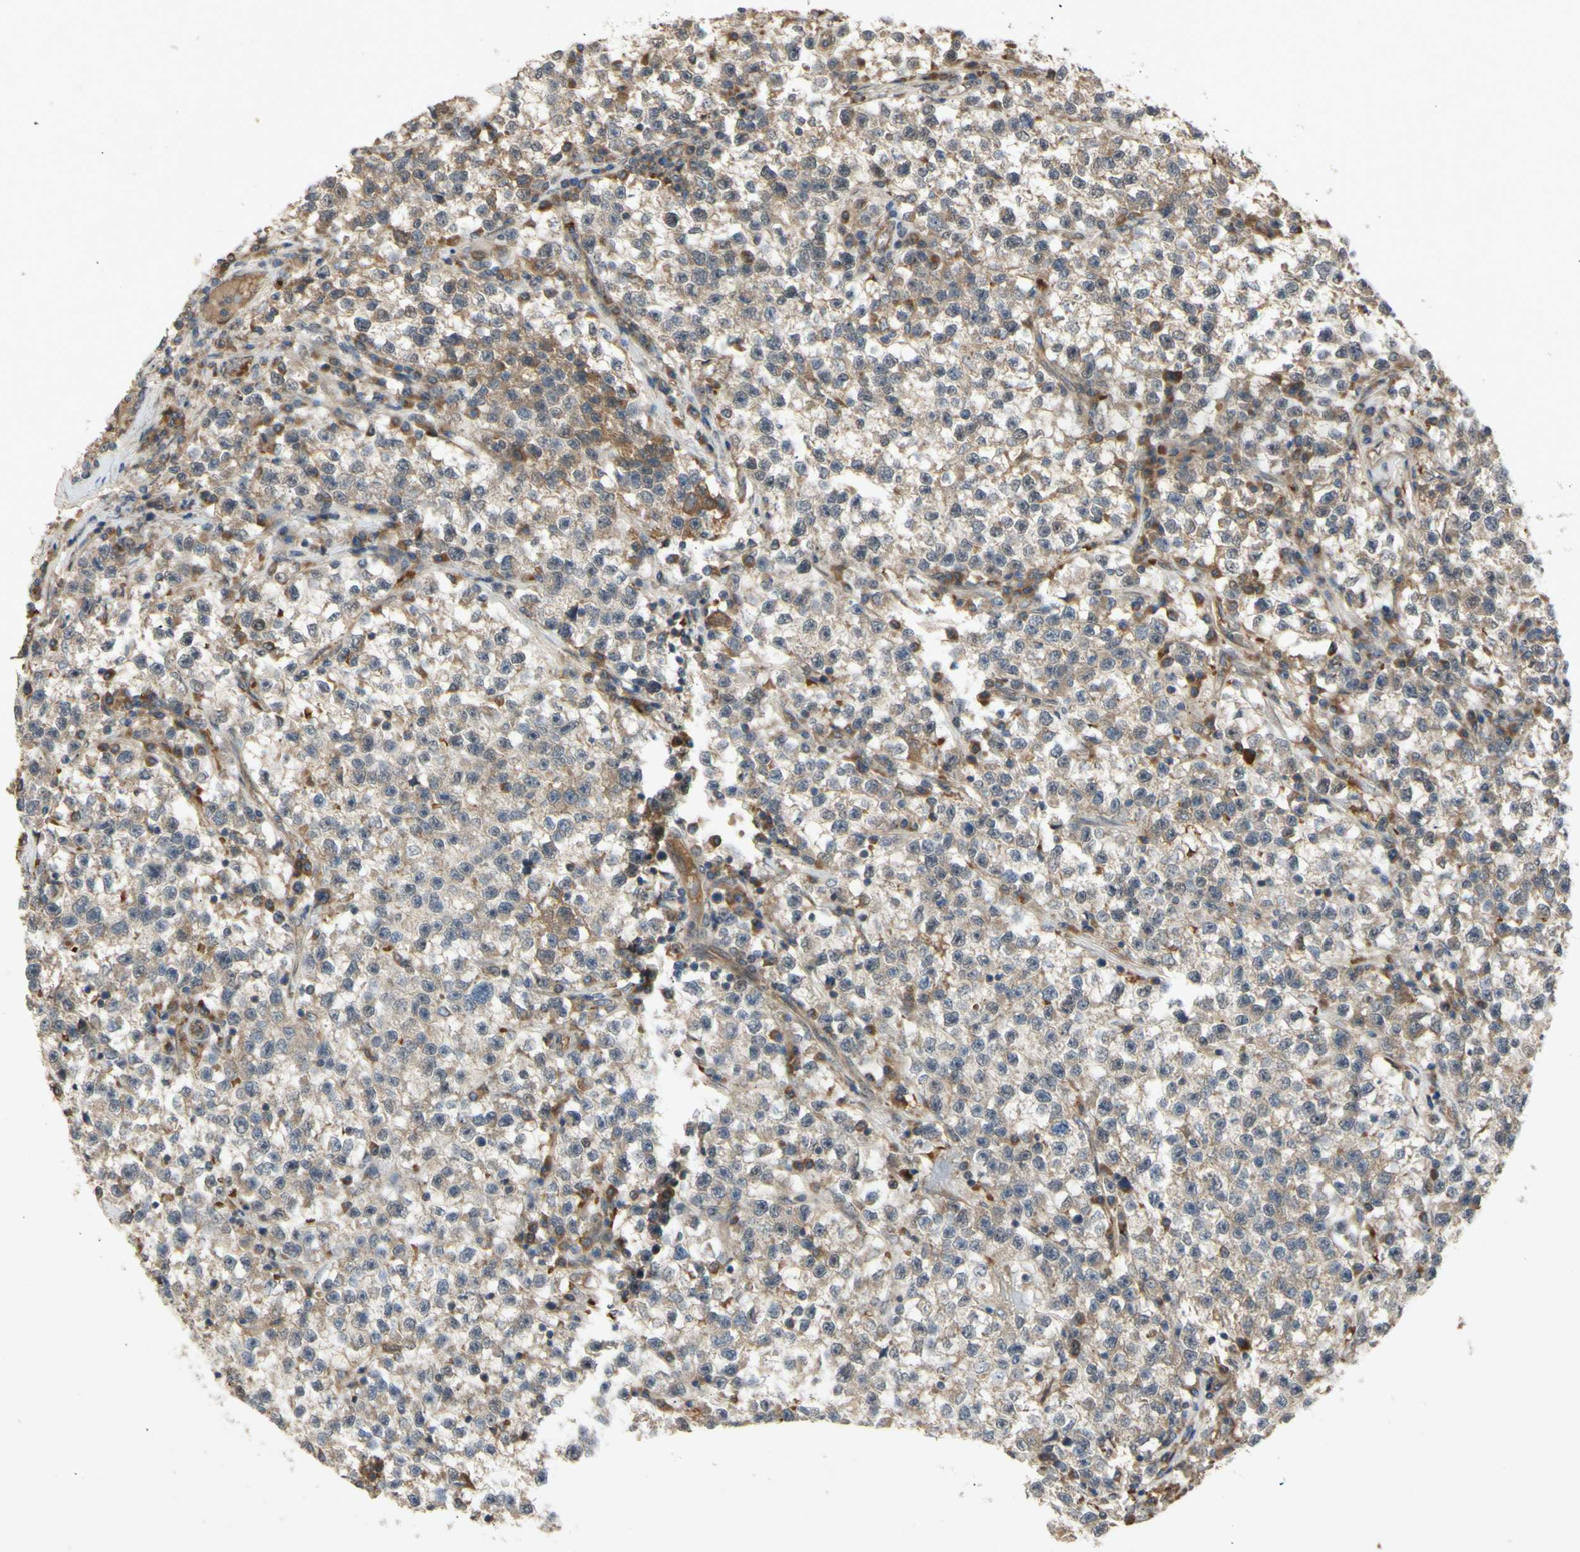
{"staining": {"intensity": "weak", "quantity": ">75%", "location": "cytoplasmic/membranous"}, "tissue": "testis cancer", "cell_type": "Tumor cells", "image_type": "cancer", "snomed": [{"axis": "morphology", "description": "Seminoma, NOS"}, {"axis": "topography", "description": "Testis"}], "caption": "The micrograph exhibits immunohistochemical staining of testis cancer (seminoma). There is weak cytoplasmic/membranous positivity is appreciated in about >75% of tumor cells.", "gene": "PKN1", "patient": {"sex": "male", "age": 22}}